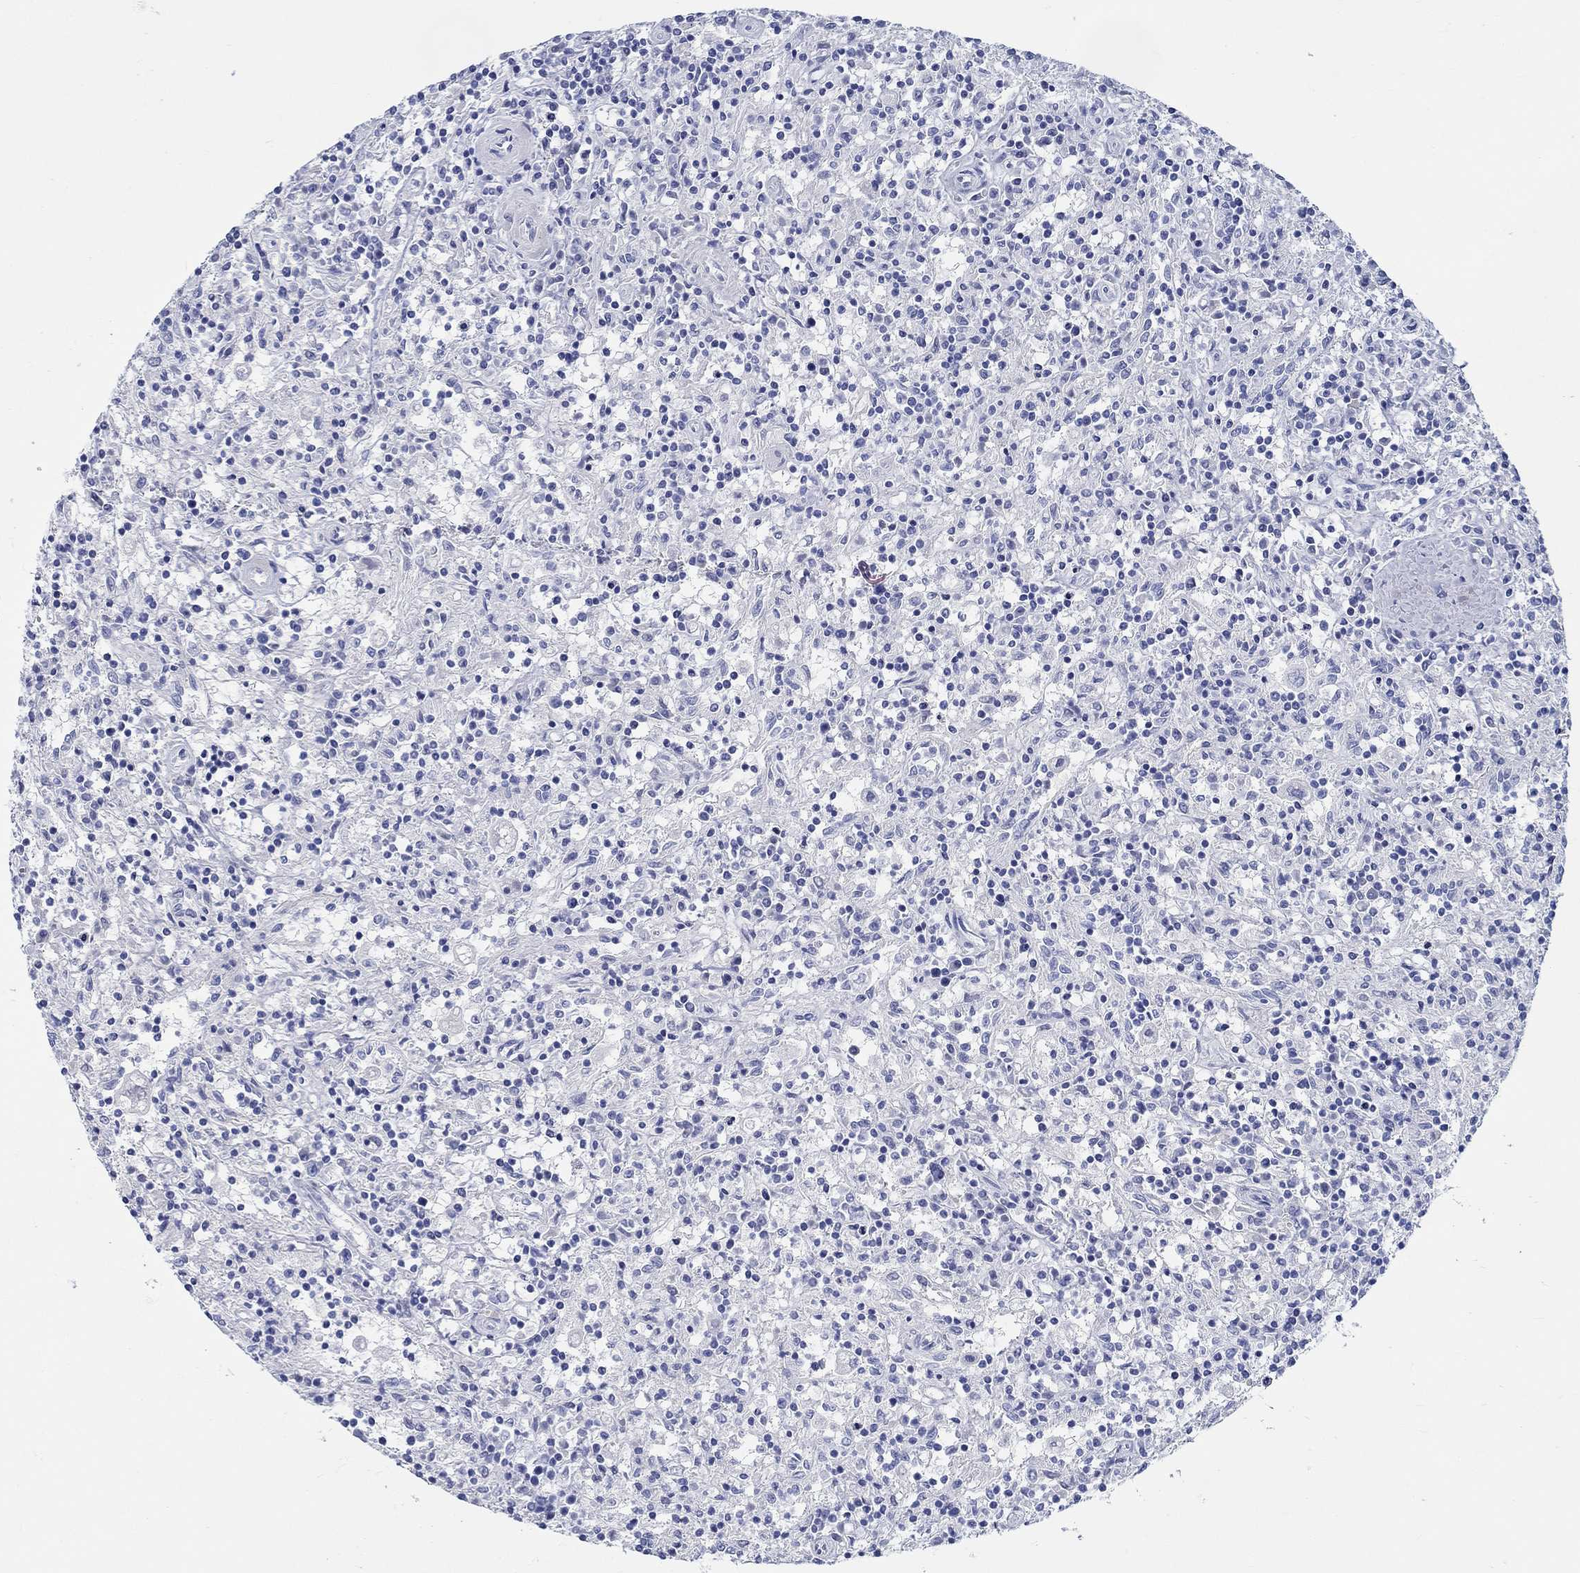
{"staining": {"intensity": "negative", "quantity": "none", "location": "none"}, "tissue": "lymphoma", "cell_type": "Tumor cells", "image_type": "cancer", "snomed": [{"axis": "morphology", "description": "Malignant lymphoma, non-Hodgkin's type, Low grade"}, {"axis": "topography", "description": "Spleen"}], "caption": "Lymphoma was stained to show a protein in brown. There is no significant staining in tumor cells. The staining was performed using DAB to visualize the protein expression in brown, while the nuclei were stained in blue with hematoxylin (Magnification: 20x).", "gene": "FBXO2", "patient": {"sex": "male", "age": 62}}